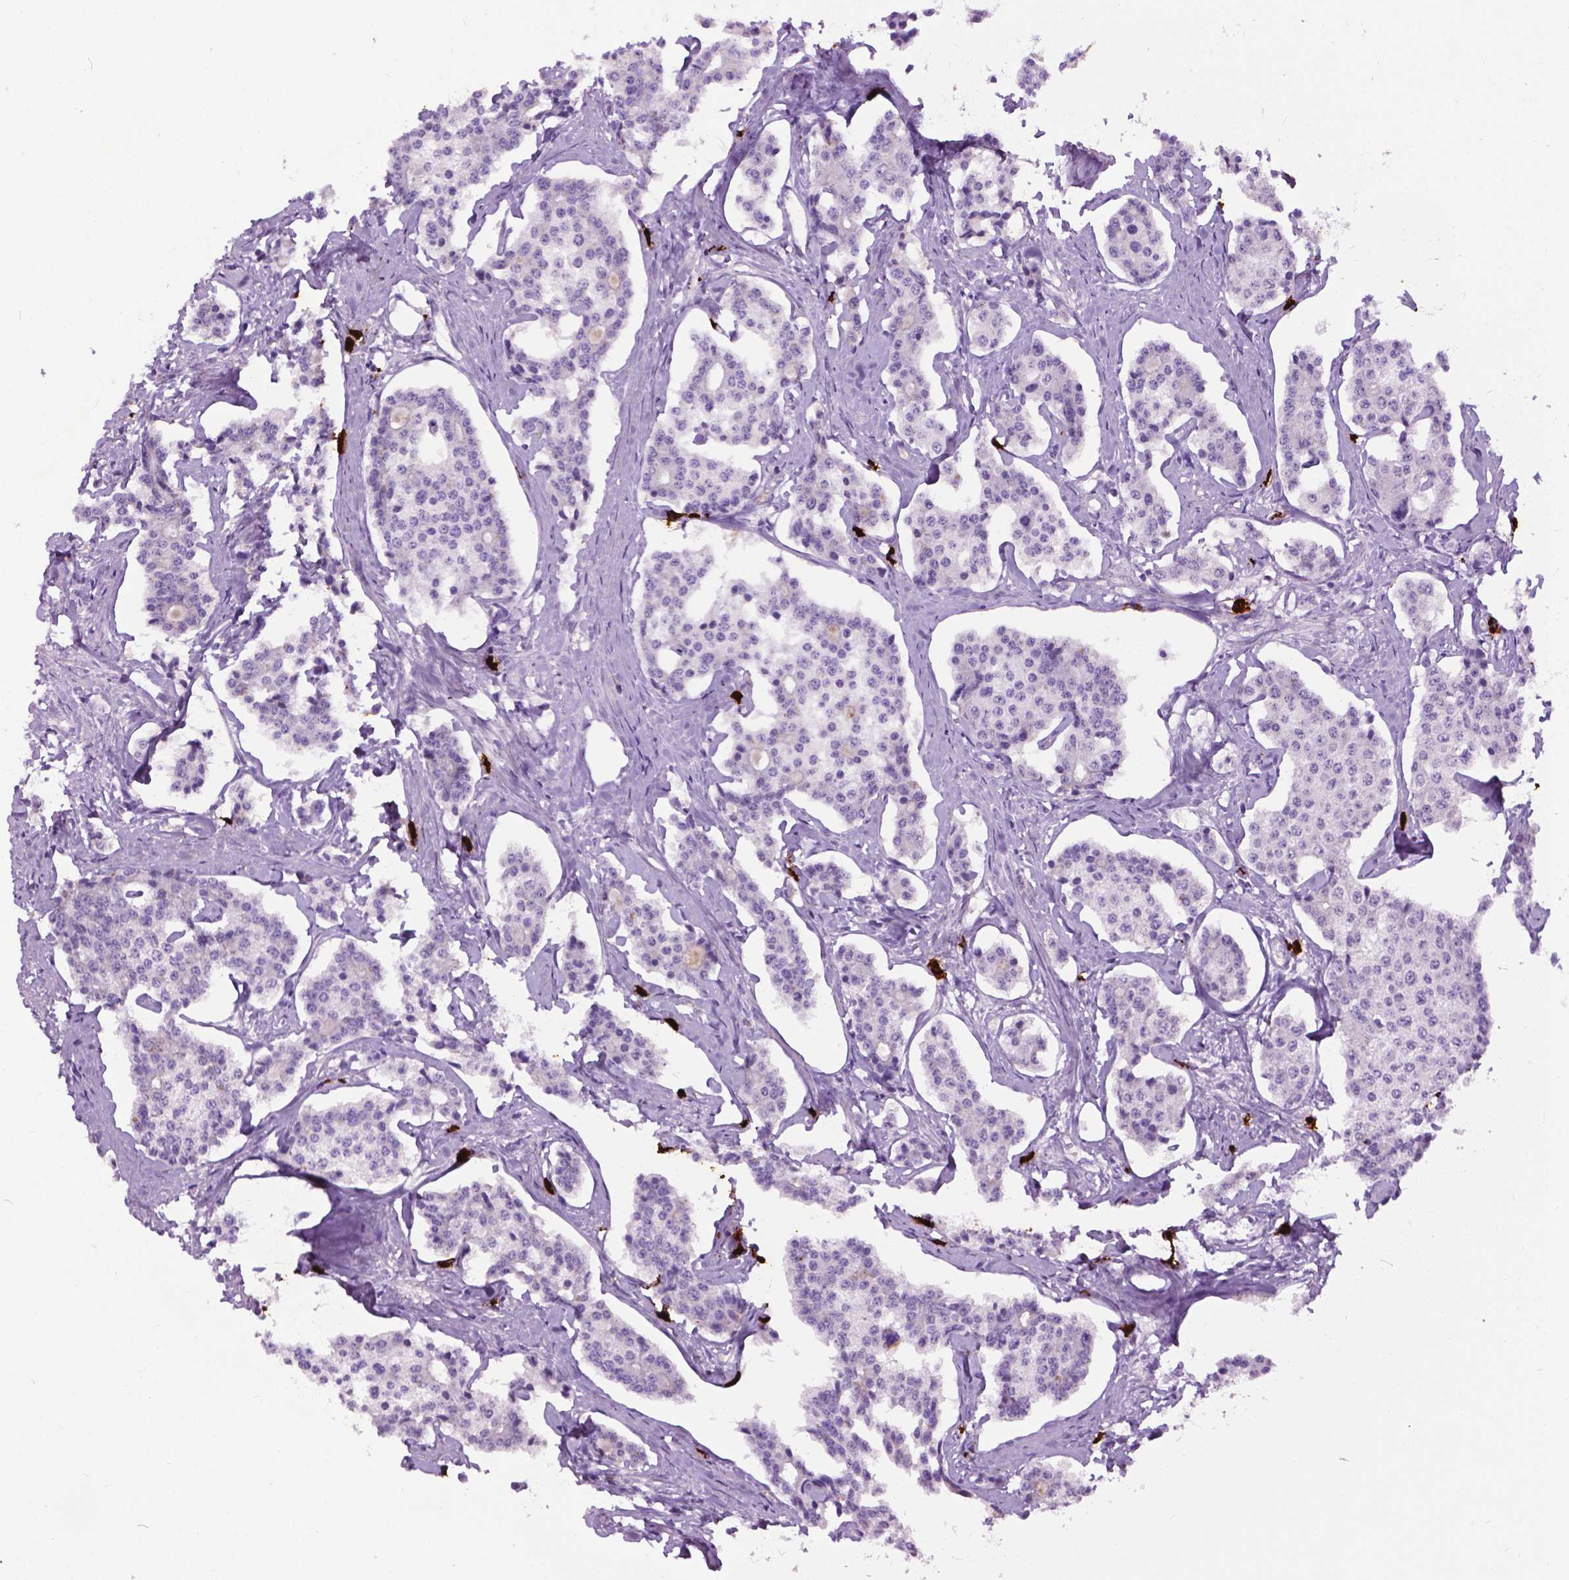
{"staining": {"intensity": "negative", "quantity": "none", "location": "none"}, "tissue": "carcinoid", "cell_type": "Tumor cells", "image_type": "cancer", "snomed": [{"axis": "morphology", "description": "Carcinoid, malignant, NOS"}, {"axis": "topography", "description": "Small intestine"}], "caption": "DAB immunohistochemical staining of human malignant carcinoid shows no significant expression in tumor cells.", "gene": "SPECC1L", "patient": {"sex": "female", "age": 65}}